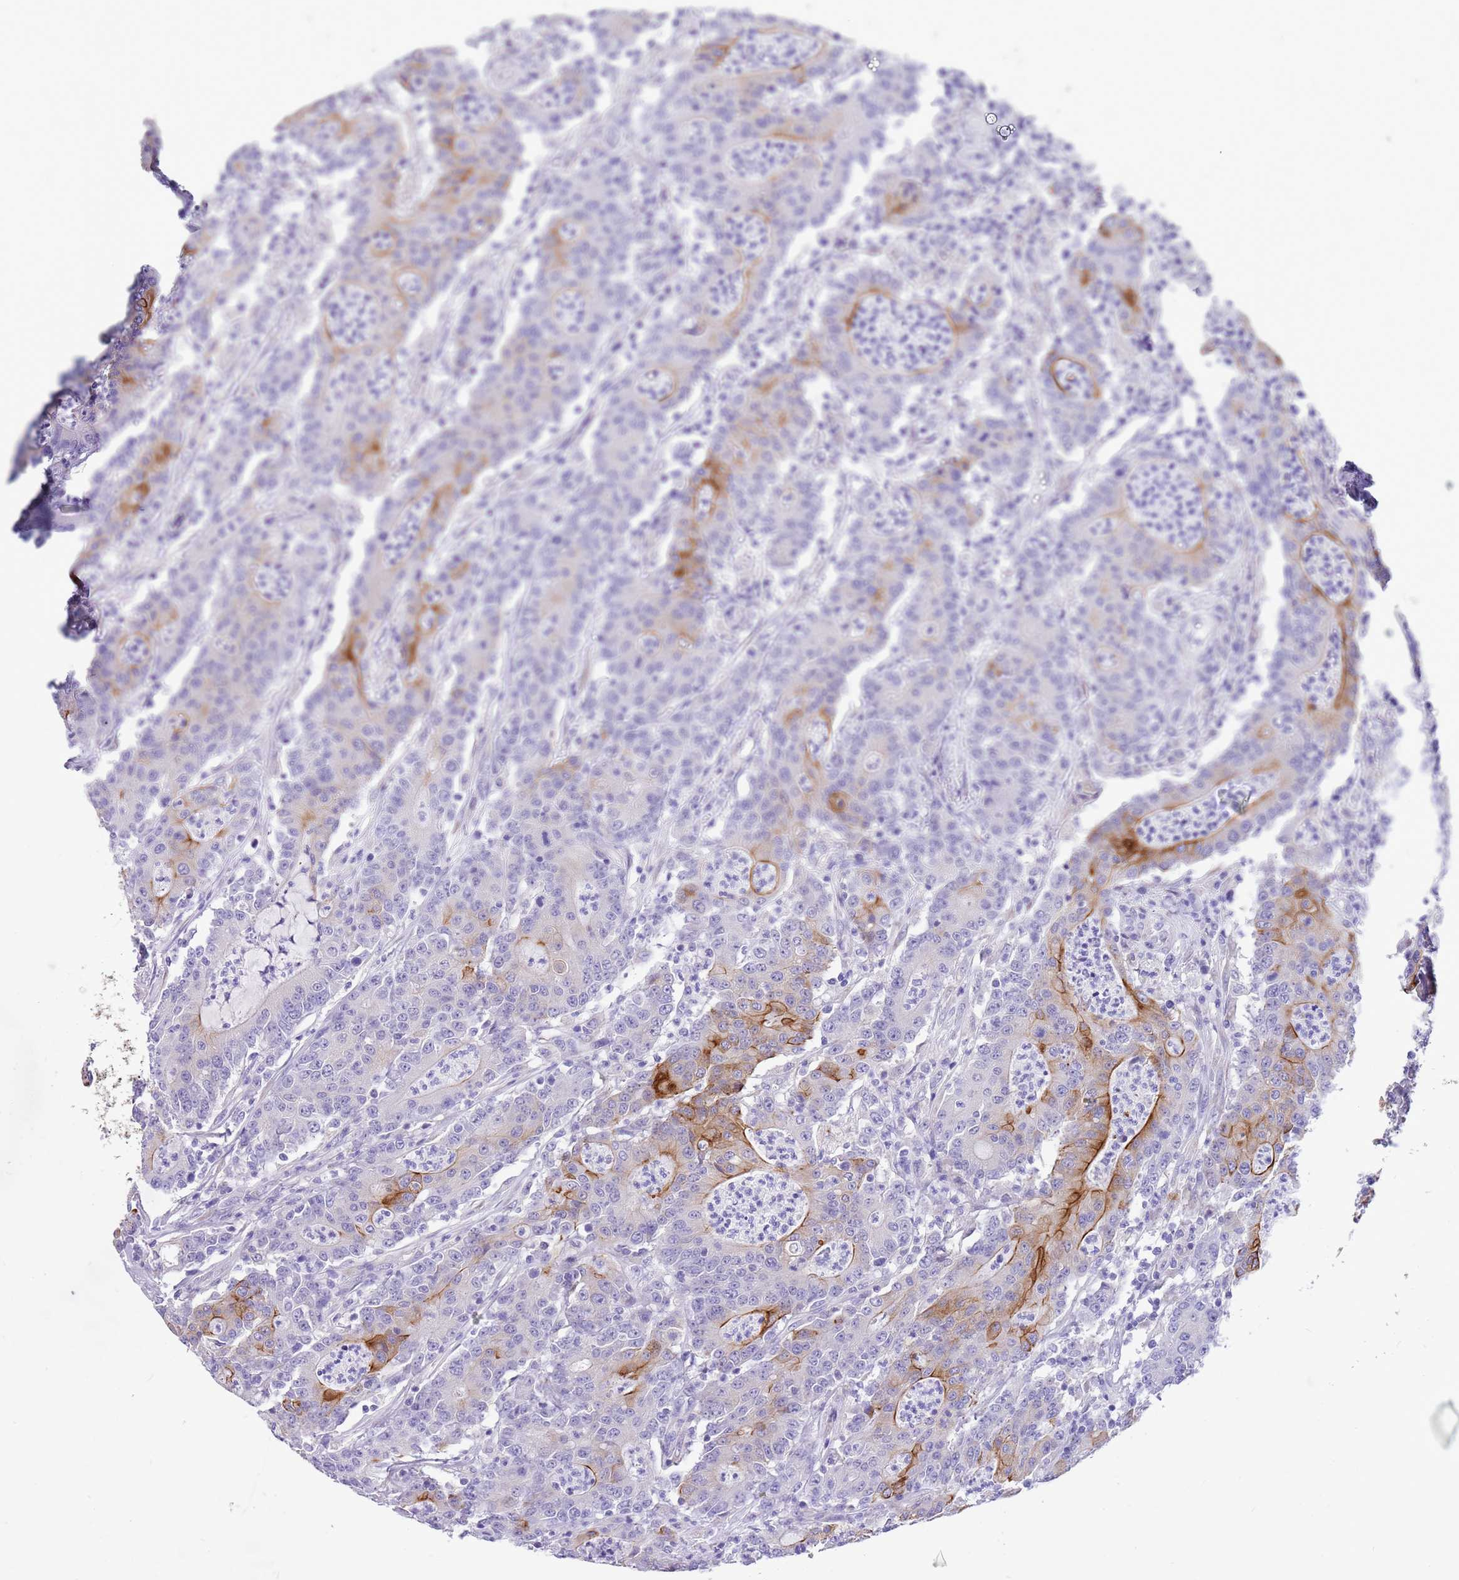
{"staining": {"intensity": "moderate", "quantity": "25%-75%", "location": "cytoplasmic/membranous"}, "tissue": "colorectal cancer", "cell_type": "Tumor cells", "image_type": "cancer", "snomed": [{"axis": "morphology", "description": "Adenocarcinoma, NOS"}, {"axis": "topography", "description": "Colon"}], "caption": "This photomicrograph reveals colorectal cancer (adenocarcinoma) stained with immunohistochemistry (IHC) to label a protein in brown. The cytoplasmic/membranous of tumor cells show moderate positivity for the protein. Nuclei are counter-stained blue.", "gene": "R3HDM4", "patient": {"sex": "male", "age": 83}}